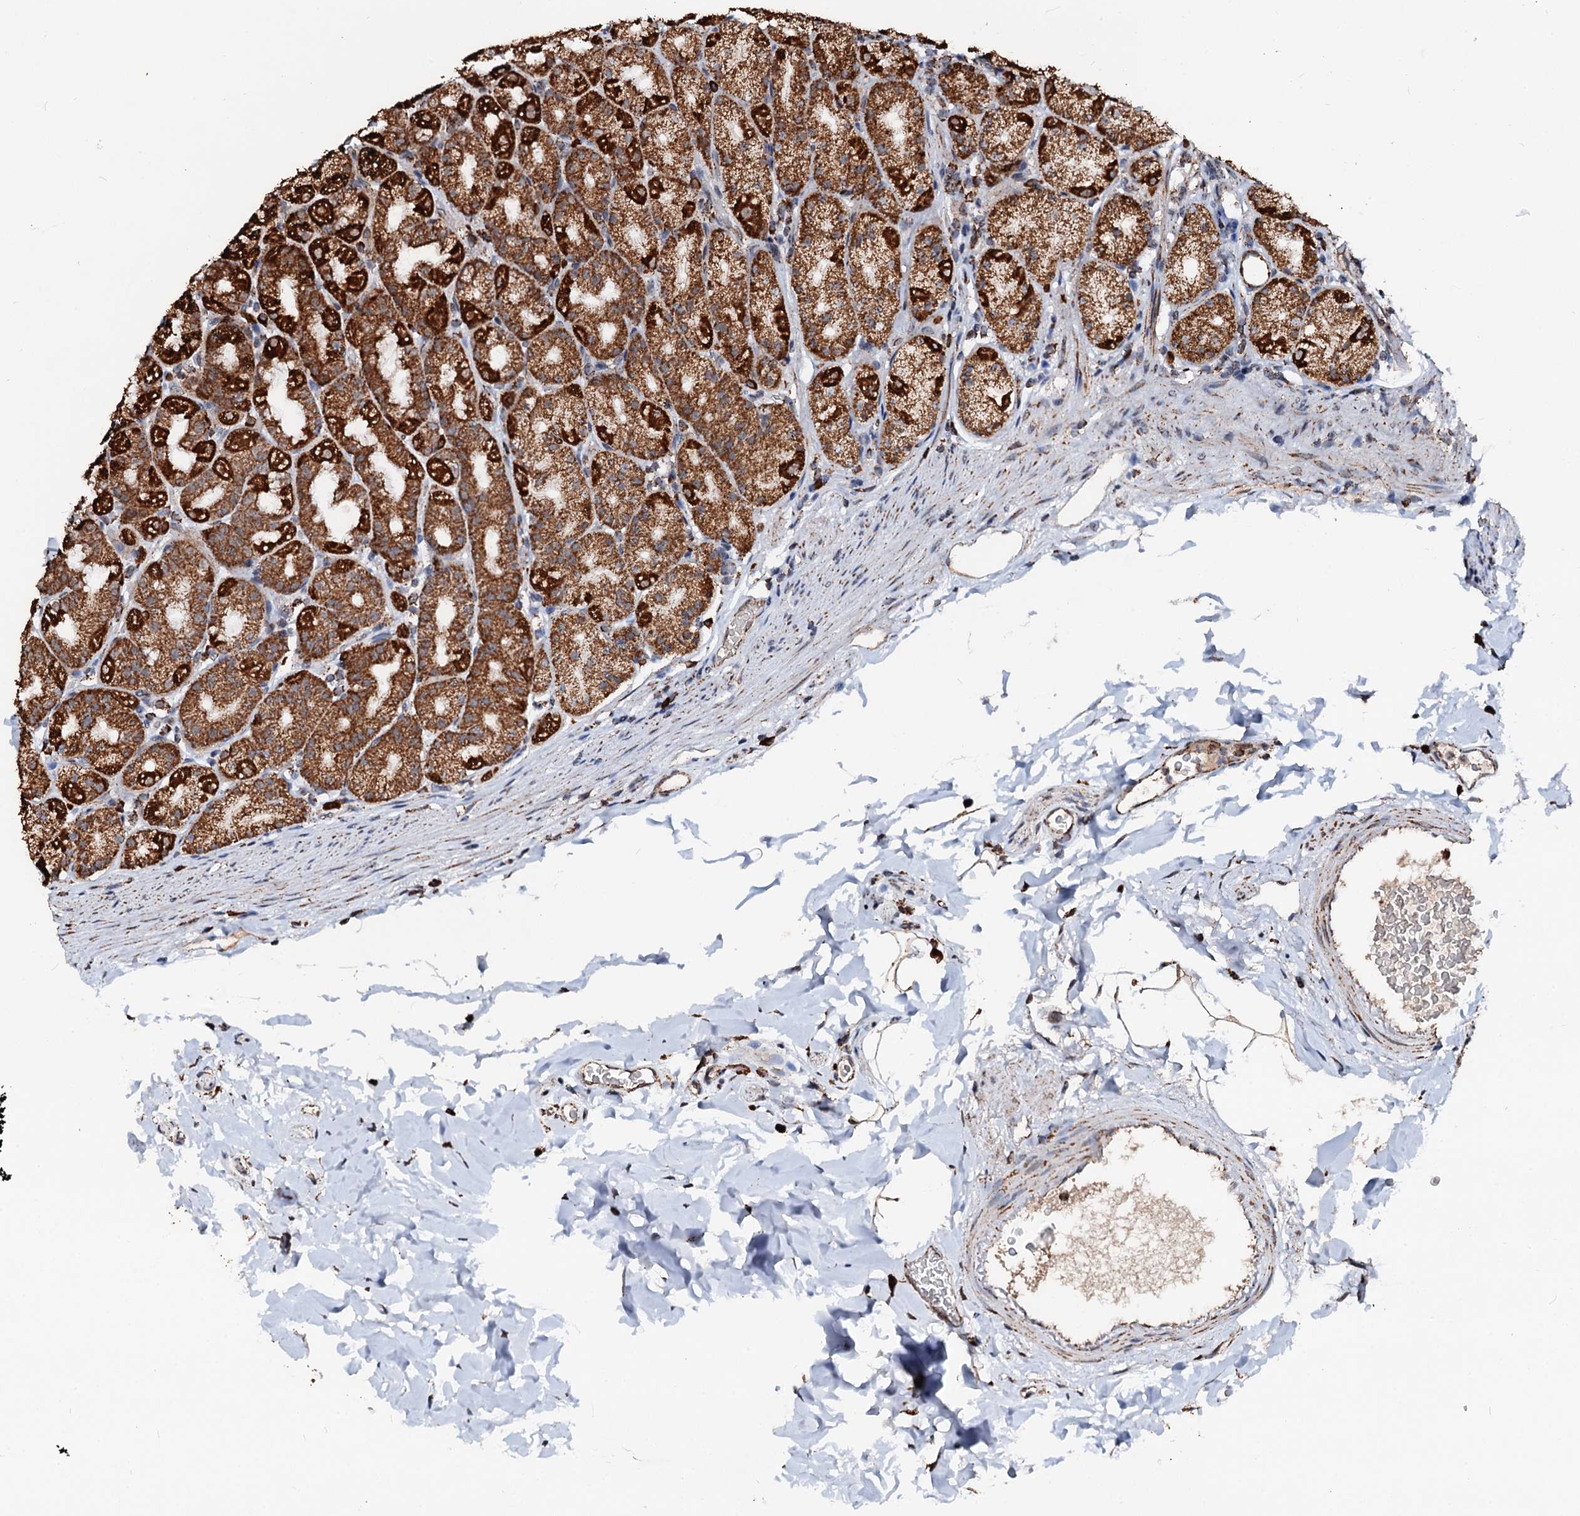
{"staining": {"intensity": "strong", "quantity": ">75%", "location": "cytoplasmic/membranous"}, "tissue": "stomach", "cell_type": "Glandular cells", "image_type": "normal", "snomed": [{"axis": "morphology", "description": "Normal tissue, NOS"}, {"axis": "topography", "description": "Stomach, upper"}], "caption": "Immunohistochemistry (IHC) (DAB (3,3'-diaminobenzidine)) staining of normal human stomach exhibits strong cytoplasmic/membranous protein expression in about >75% of glandular cells. The staining was performed using DAB (3,3'-diaminobenzidine), with brown indicating positive protein expression. Nuclei are stained blue with hematoxylin.", "gene": "SECISBP2L", "patient": {"sex": "male", "age": 68}}